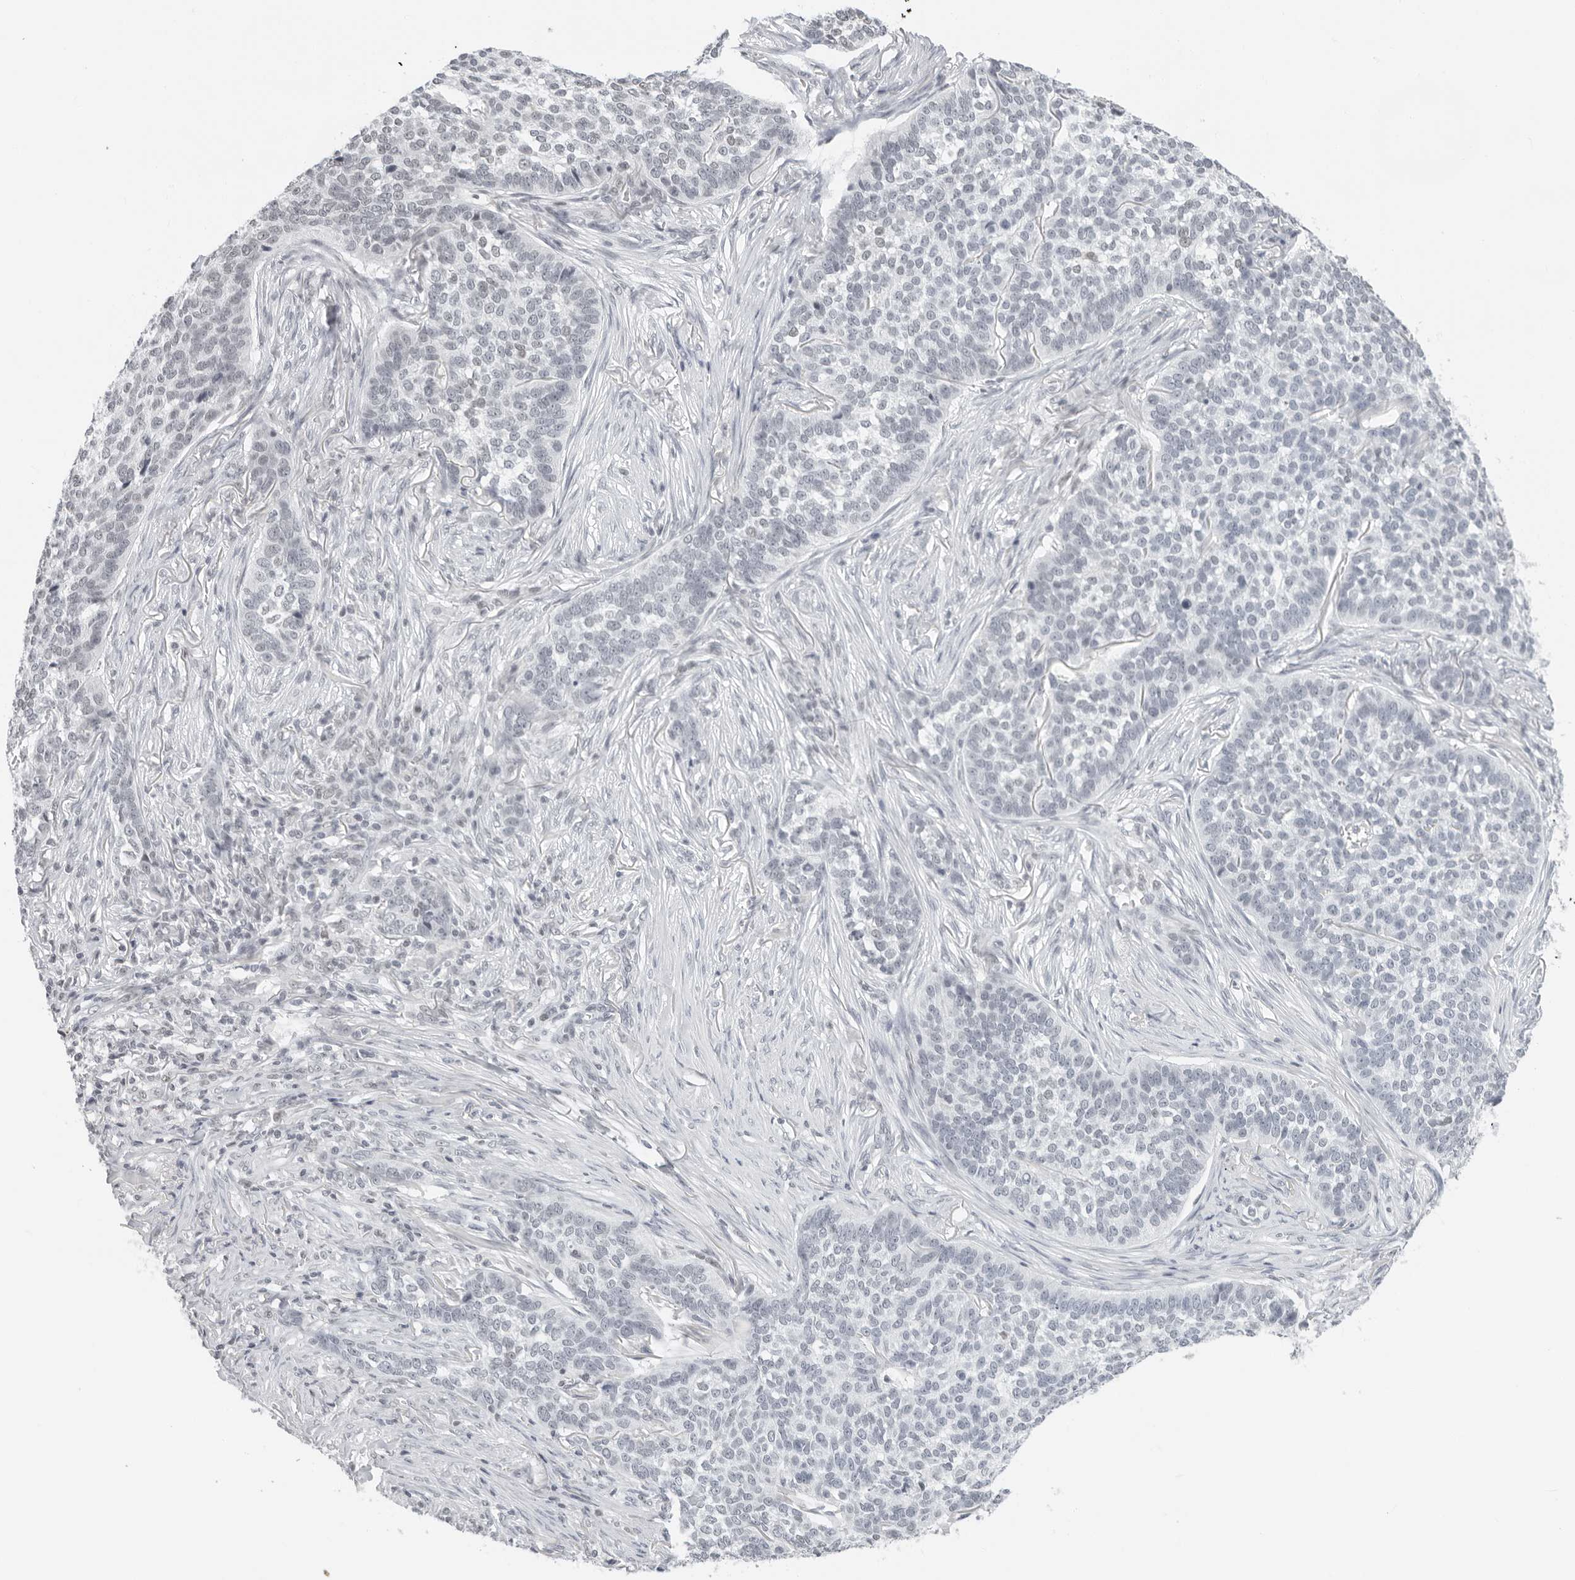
{"staining": {"intensity": "negative", "quantity": "none", "location": "none"}, "tissue": "skin cancer", "cell_type": "Tumor cells", "image_type": "cancer", "snomed": [{"axis": "morphology", "description": "Basal cell carcinoma"}, {"axis": "topography", "description": "Skin"}], "caption": "IHC histopathology image of neoplastic tissue: skin basal cell carcinoma stained with DAB (3,3'-diaminobenzidine) exhibits no significant protein positivity in tumor cells. (Immunohistochemistry (ihc), brightfield microscopy, high magnification).", "gene": "FLG2", "patient": {"sex": "male", "age": 85}}